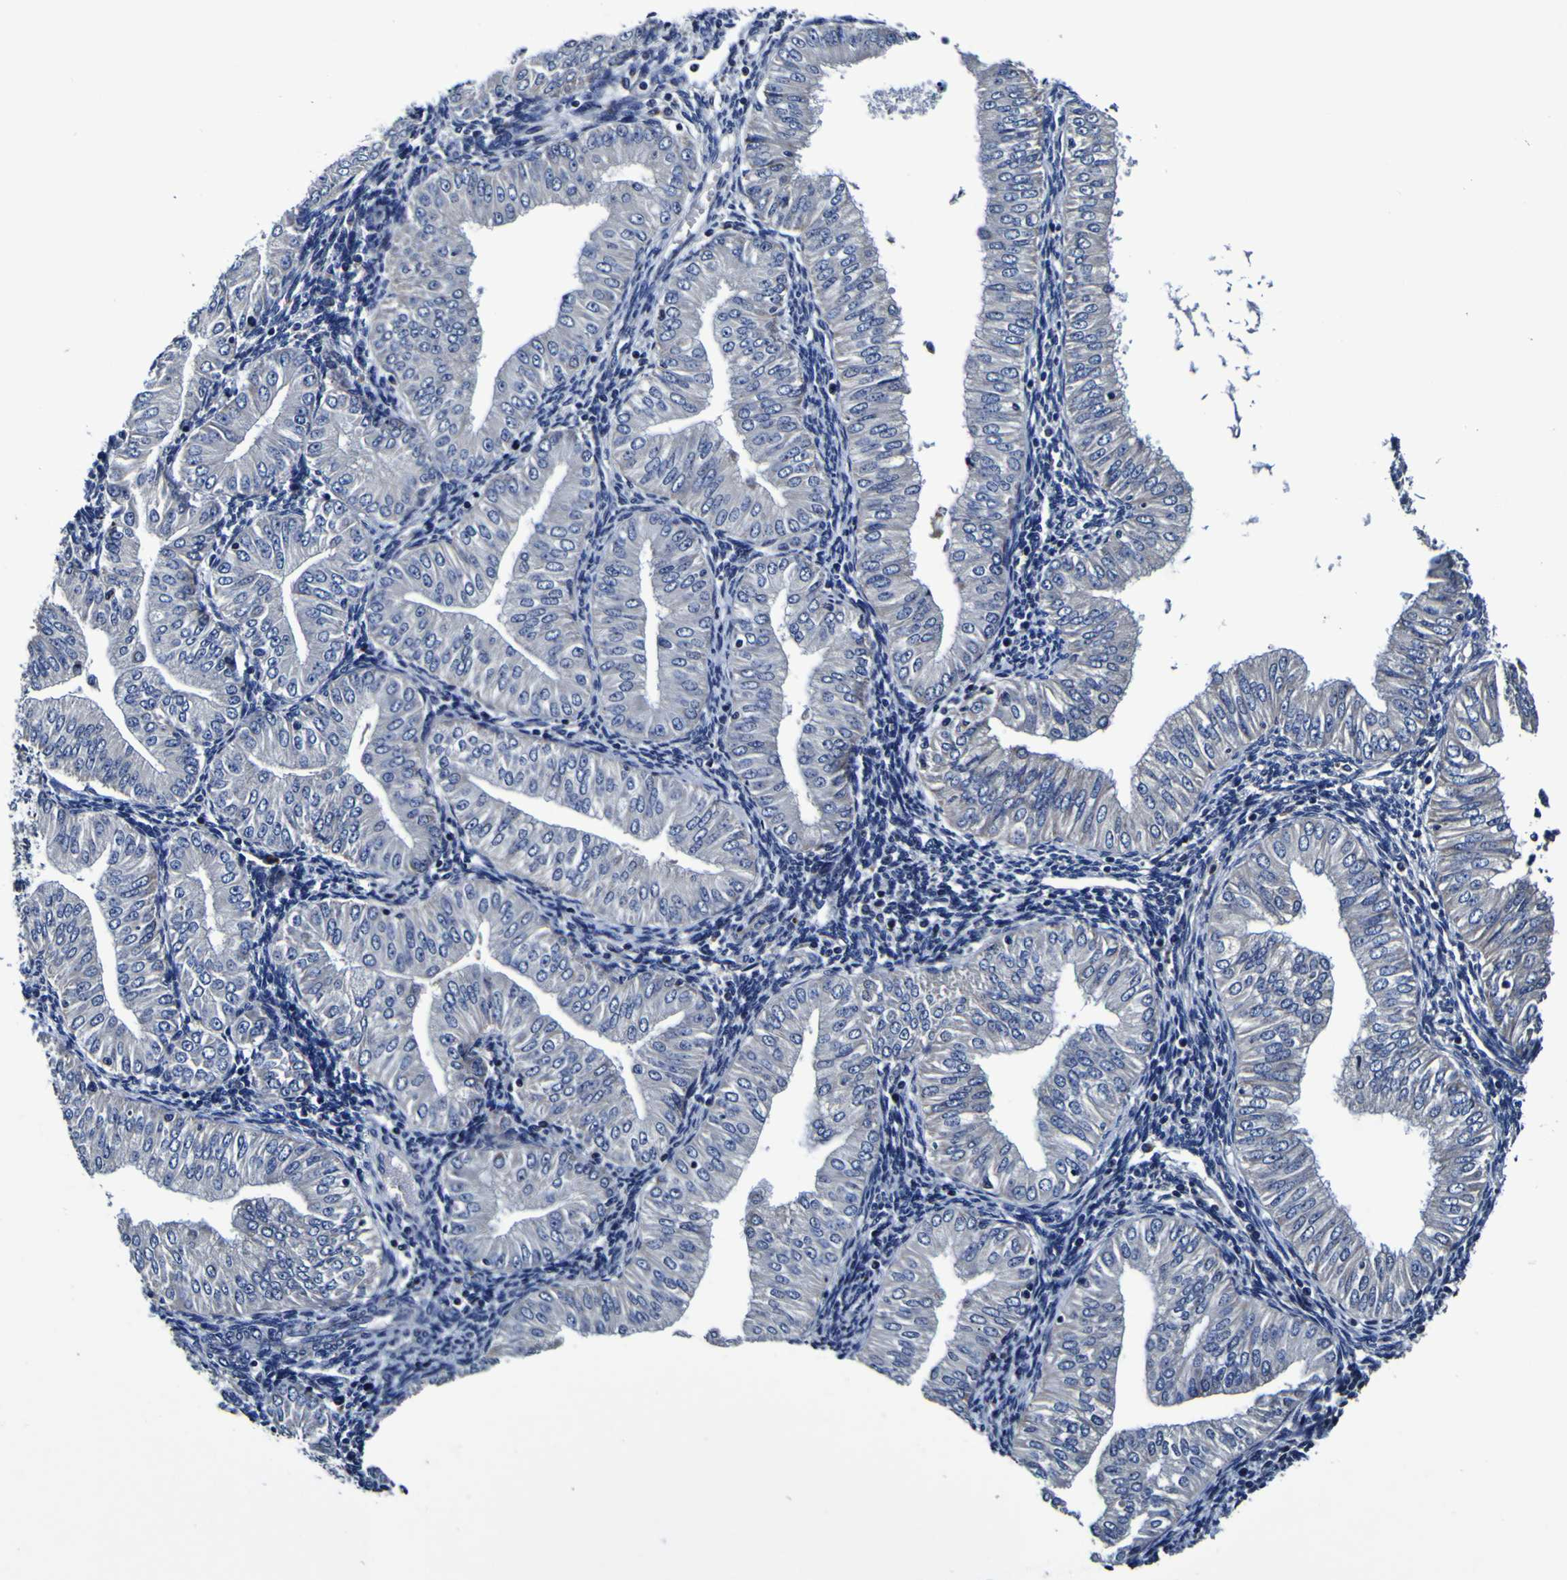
{"staining": {"intensity": "negative", "quantity": "none", "location": "none"}, "tissue": "endometrial cancer", "cell_type": "Tumor cells", "image_type": "cancer", "snomed": [{"axis": "morphology", "description": "Normal tissue, NOS"}, {"axis": "morphology", "description": "Adenocarcinoma, NOS"}, {"axis": "topography", "description": "Endometrium"}], "caption": "This is an immunohistochemistry micrograph of endometrial adenocarcinoma. There is no positivity in tumor cells.", "gene": "PANK4", "patient": {"sex": "female", "age": 53}}